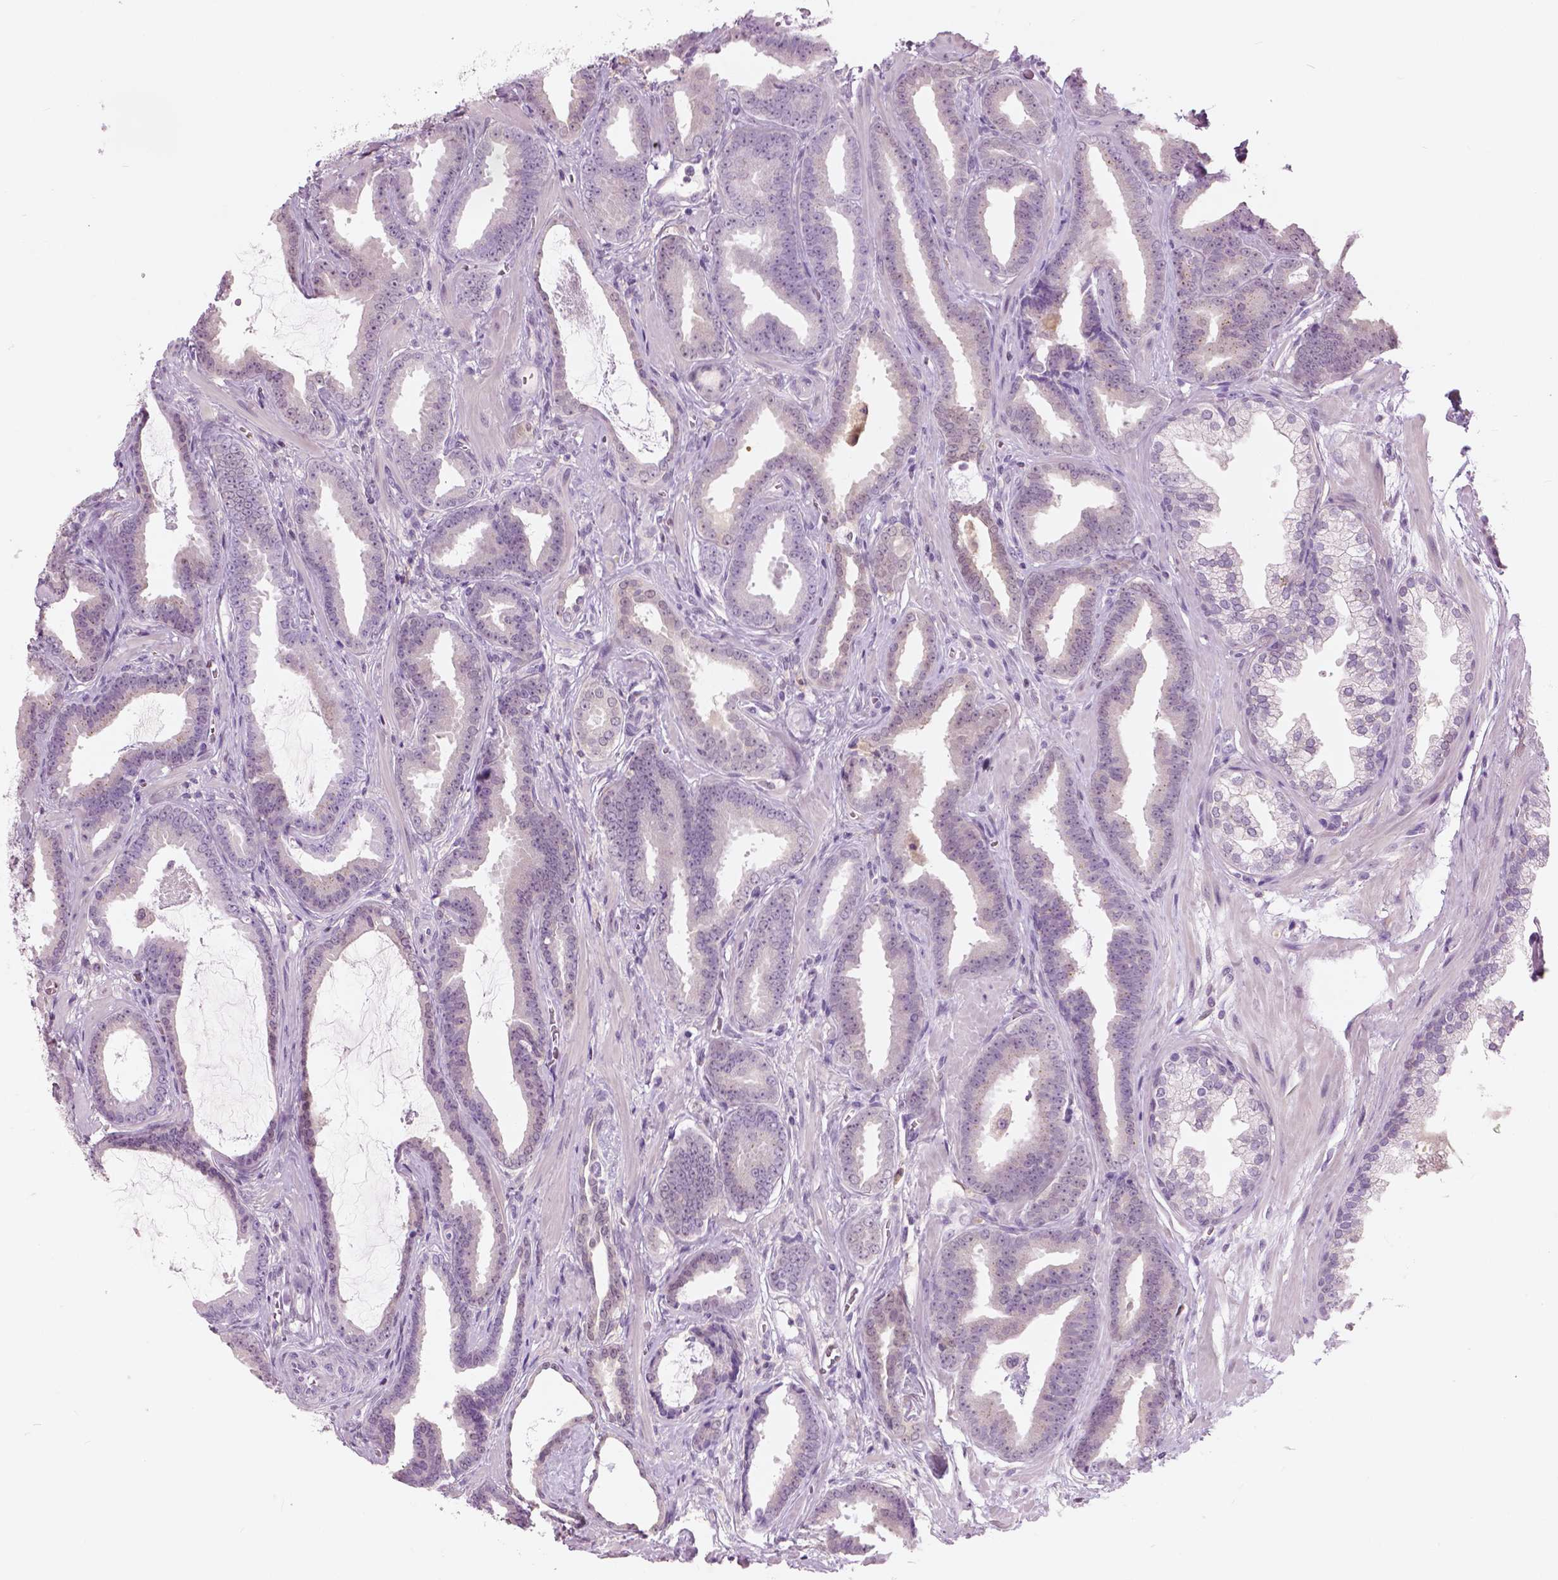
{"staining": {"intensity": "negative", "quantity": "none", "location": "none"}, "tissue": "prostate cancer", "cell_type": "Tumor cells", "image_type": "cancer", "snomed": [{"axis": "morphology", "description": "Adenocarcinoma, Low grade"}, {"axis": "topography", "description": "Prostate"}], "caption": "The photomicrograph exhibits no staining of tumor cells in low-grade adenocarcinoma (prostate).", "gene": "GALM", "patient": {"sex": "male", "age": 63}}